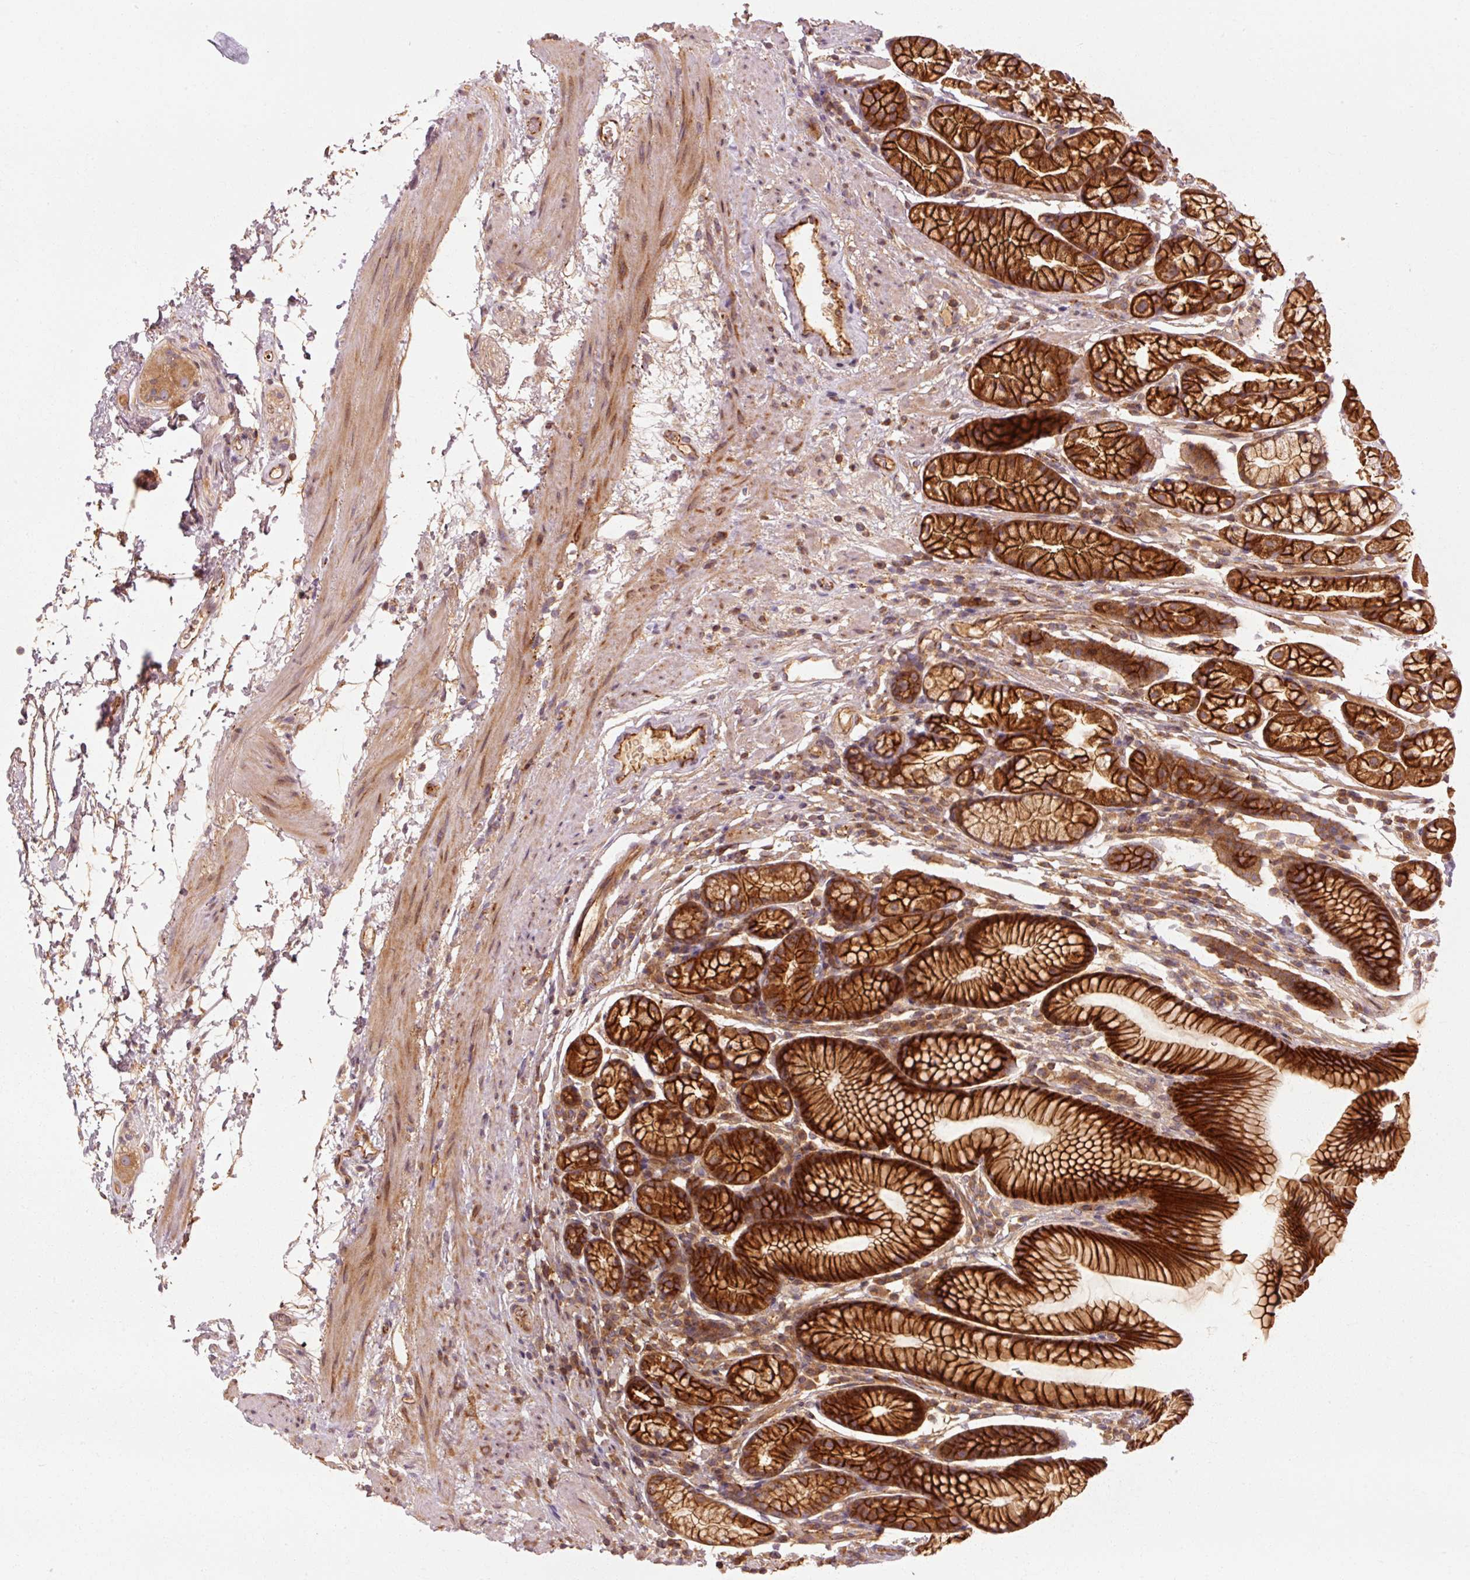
{"staining": {"intensity": "strong", "quantity": ">75%", "location": "cytoplasmic/membranous"}, "tissue": "stomach", "cell_type": "Glandular cells", "image_type": "normal", "snomed": [{"axis": "morphology", "description": "Normal tissue, NOS"}, {"axis": "topography", "description": "Stomach, lower"}], "caption": "Normal stomach was stained to show a protein in brown. There is high levels of strong cytoplasmic/membranous positivity in approximately >75% of glandular cells. (IHC, brightfield microscopy, high magnification).", "gene": "CTNNA1", "patient": {"sex": "male", "age": 67}}